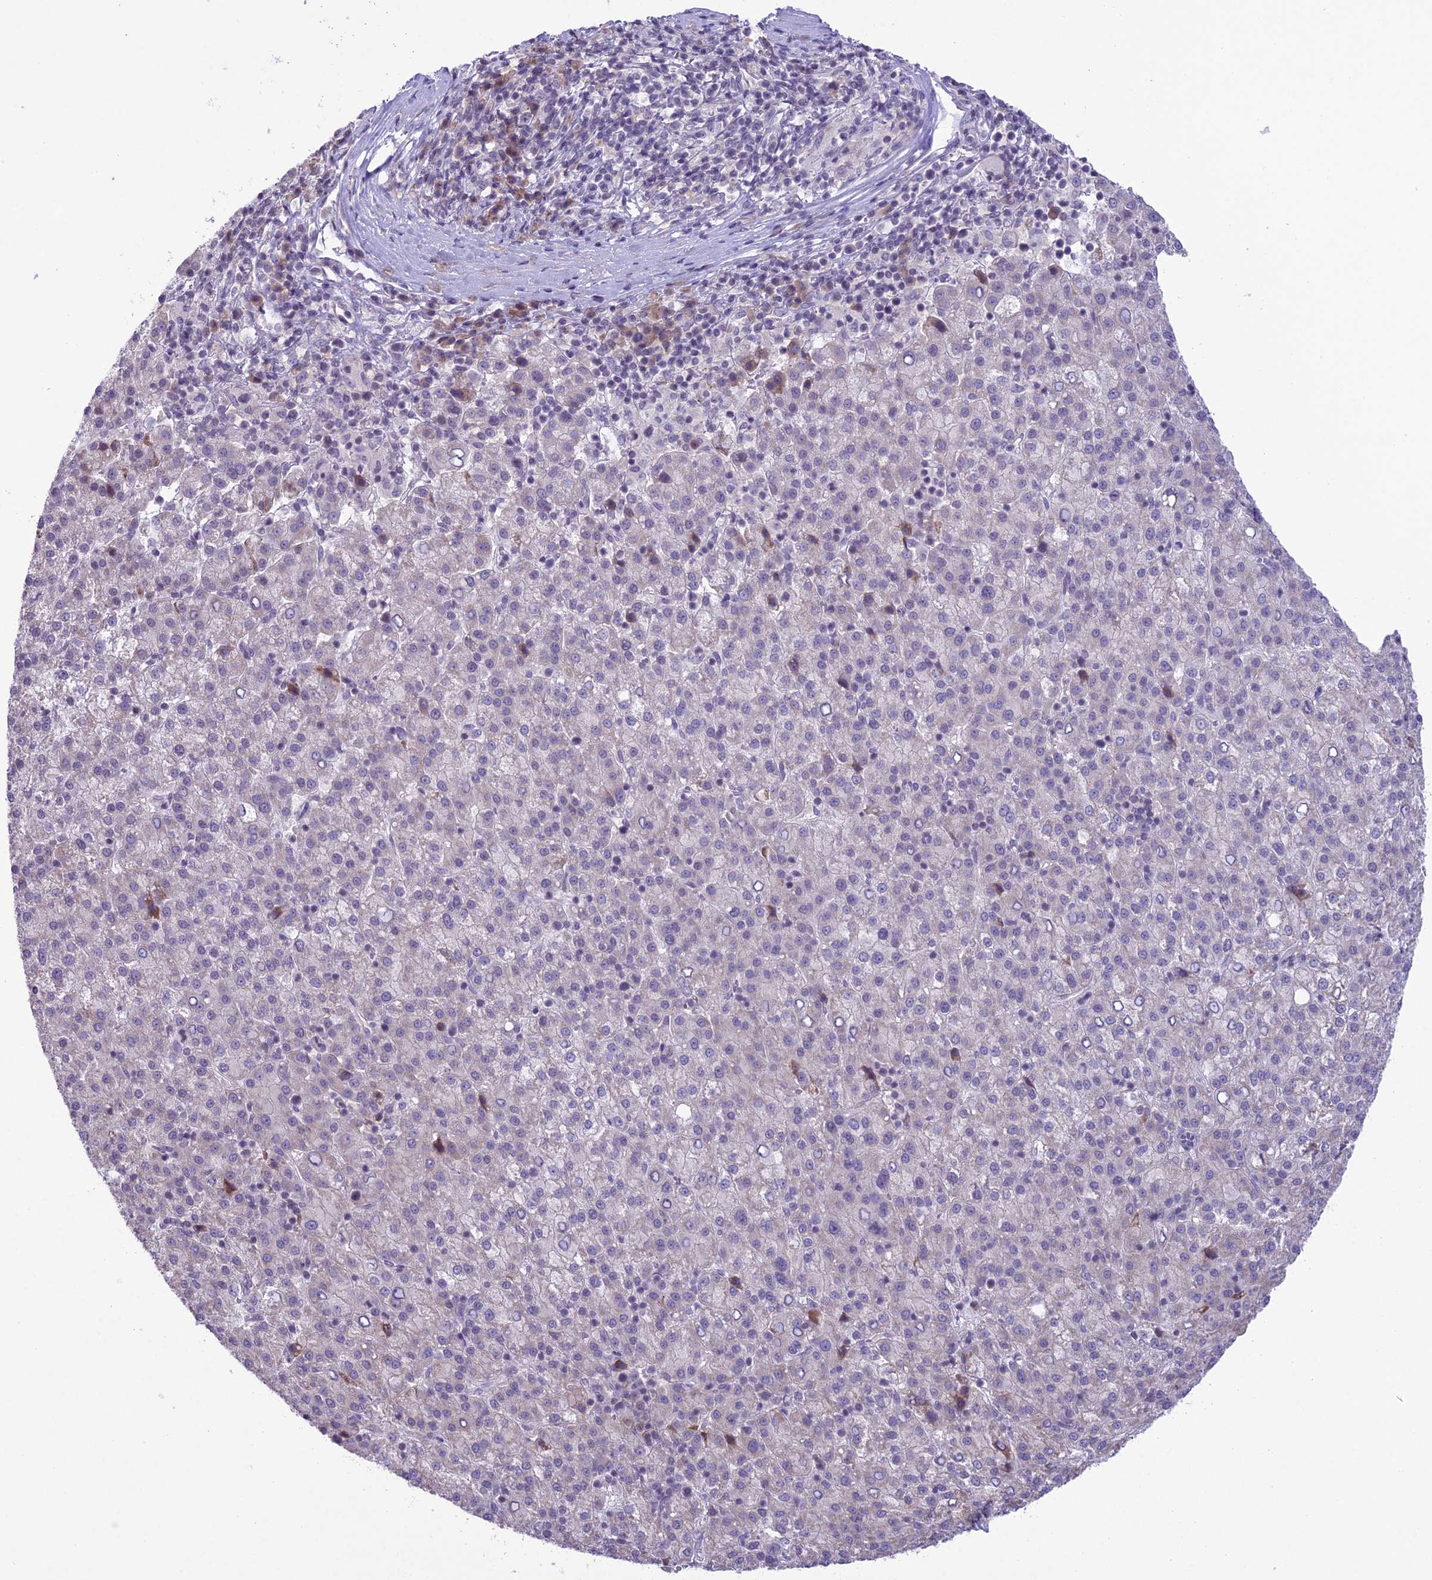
{"staining": {"intensity": "negative", "quantity": "none", "location": "none"}, "tissue": "liver cancer", "cell_type": "Tumor cells", "image_type": "cancer", "snomed": [{"axis": "morphology", "description": "Carcinoma, Hepatocellular, NOS"}, {"axis": "topography", "description": "Liver"}], "caption": "Tumor cells are negative for brown protein staining in liver cancer (hepatocellular carcinoma).", "gene": "RPS26", "patient": {"sex": "female", "age": 58}}